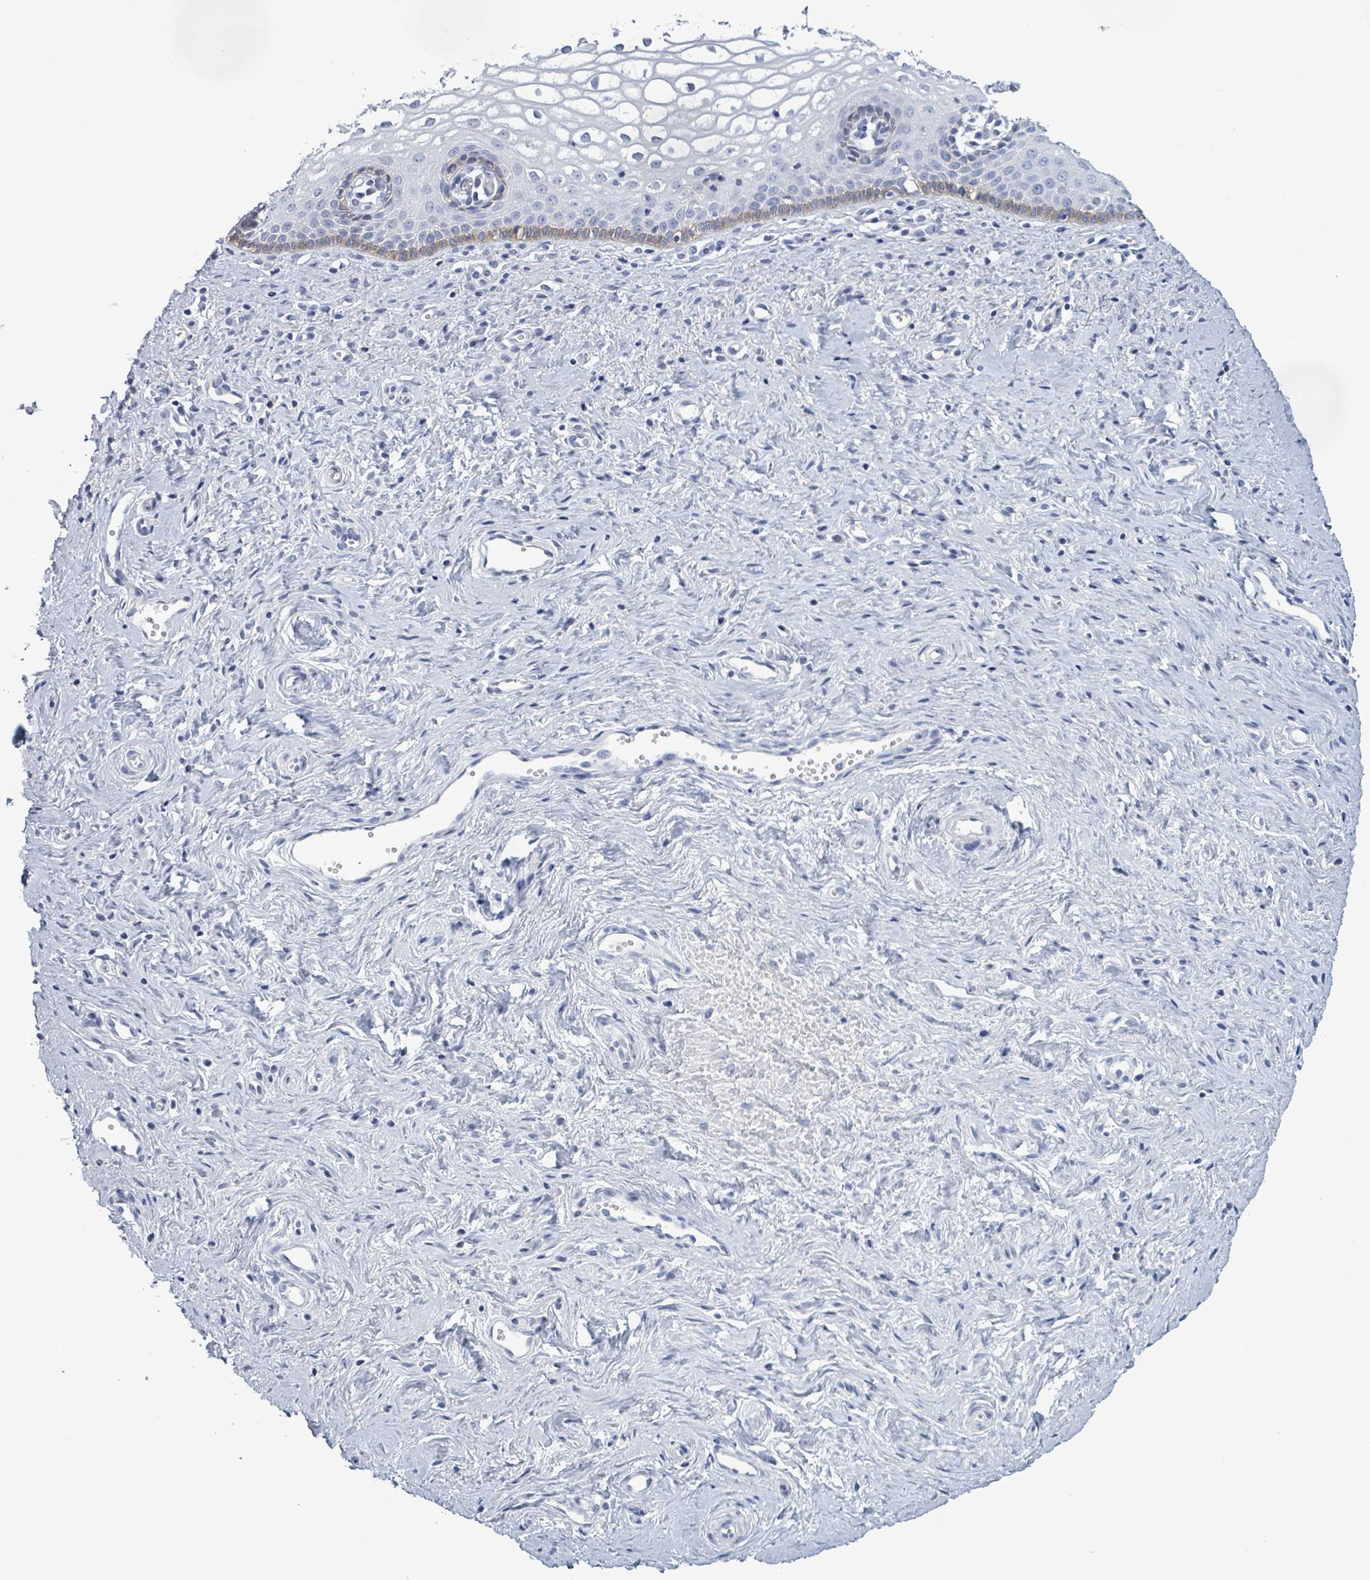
{"staining": {"intensity": "weak", "quantity": "25%-75%", "location": "cytoplasmic/membranous"}, "tissue": "vagina", "cell_type": "Squamous epithelial cells", "image_type": "normal", "snomed": [{"axis": "morphology", "description": "Normal tissue, NOS"}, {"axis": "topography", "description": "Vagina"}], "caption": "Immunohistochemistry (IHC) staining of benign vagina, which reveals low levels of weak cytoplasmic/membranous expression in about 25%-75% of squamous epithelial cells indicating weak cytoplasmic/membranous protein staining. The staining was performed using DAB (brown) for protein detection and nuclei were counterstained in hematoxylin (blue).", "gene": "BSG", "patient": {"sex": "female", "age": 59}}